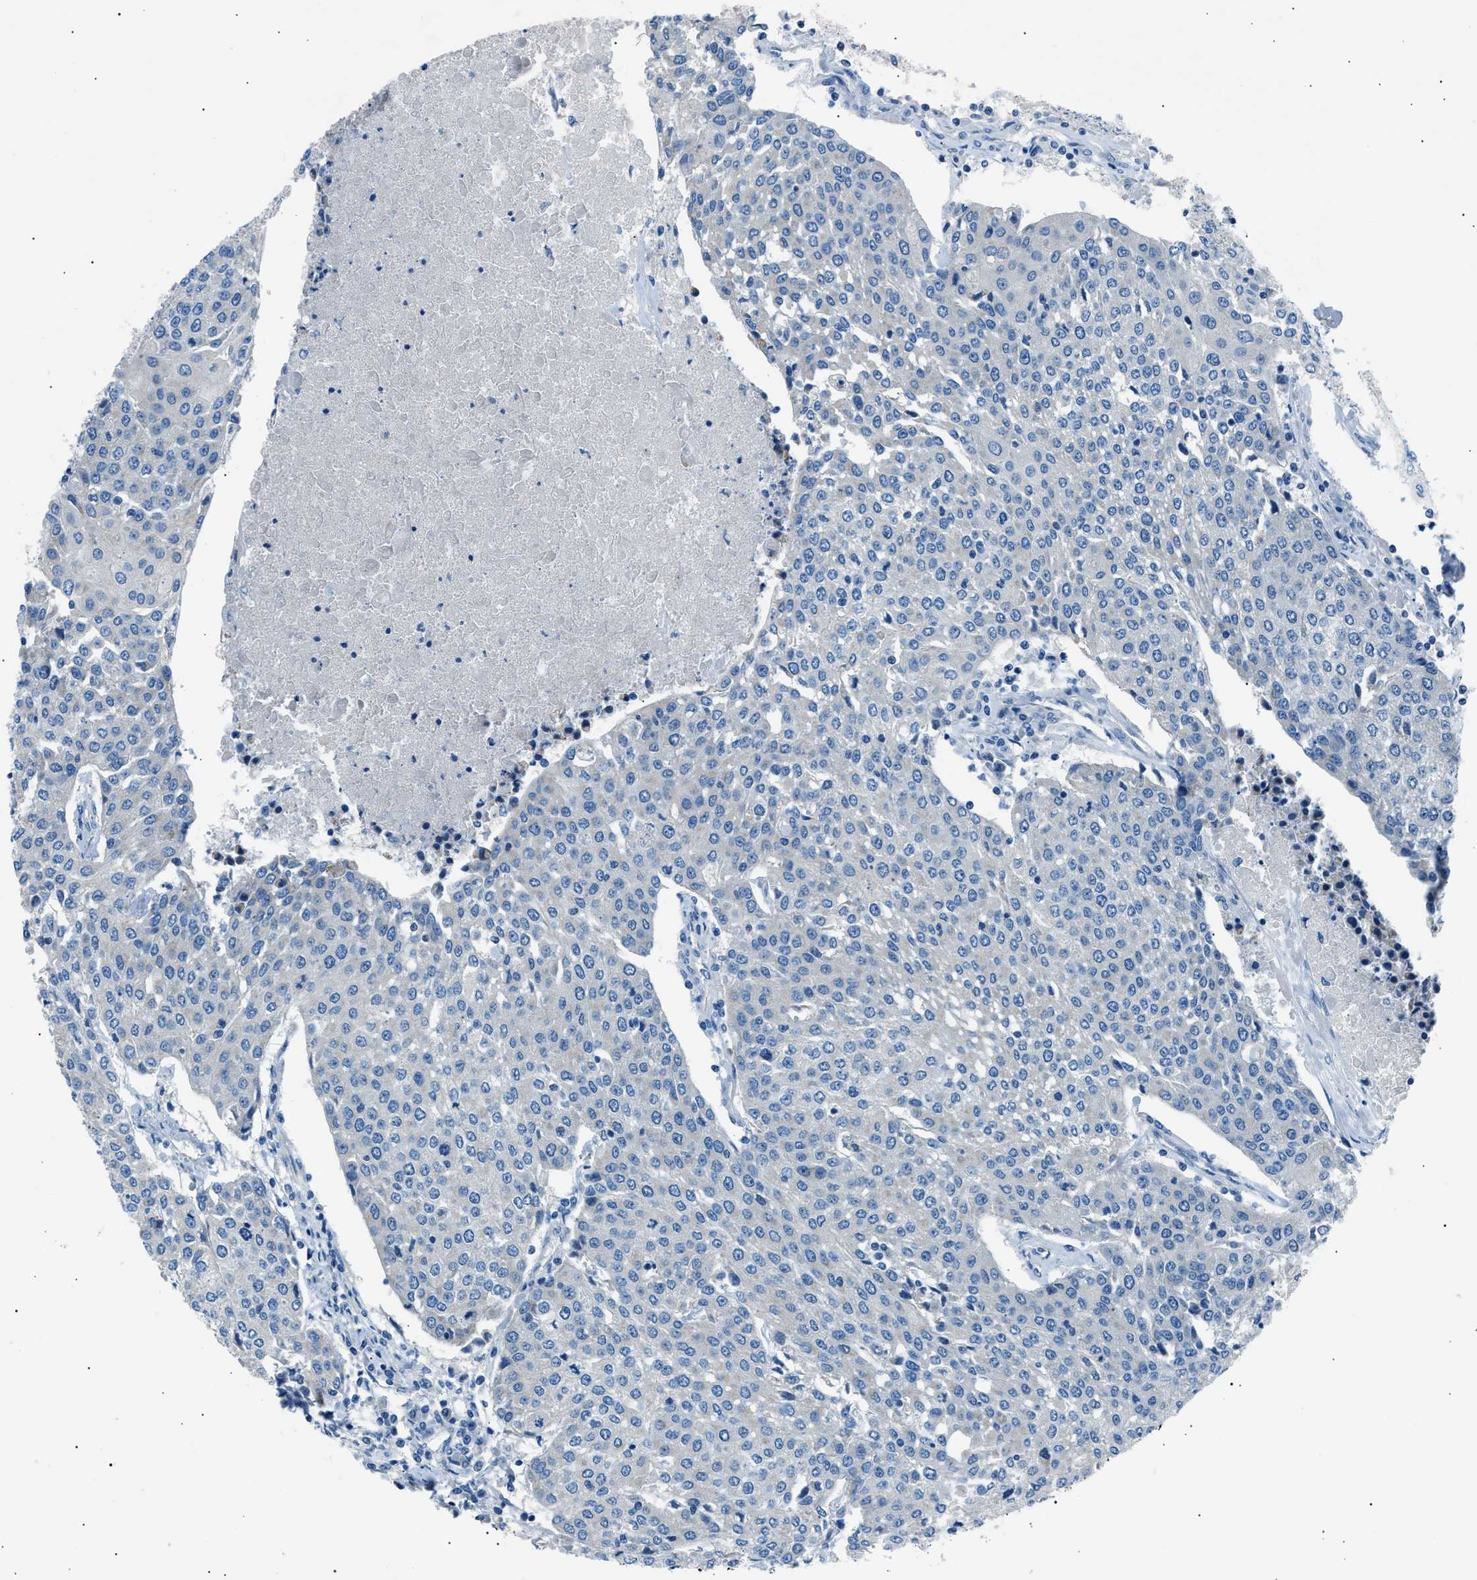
{"staining": {"intensity": "negative", "quantity": "none", "location": "none"}, "tissue": "urothelial cancer", "cell_type": "Tumor cells", "image_type": "cancer", "snomed": [{"axis": "morphology", "description": "Urothelial carcinoma, High grade"}, {"axis": "topography", "description": "Urinary bladder"}], "caption": "The micrograph displays no significant expression in tumor cells of urothelial cancer.", "gene": "LRRC37B", "patient": {"sex": "female", "age": 85}}